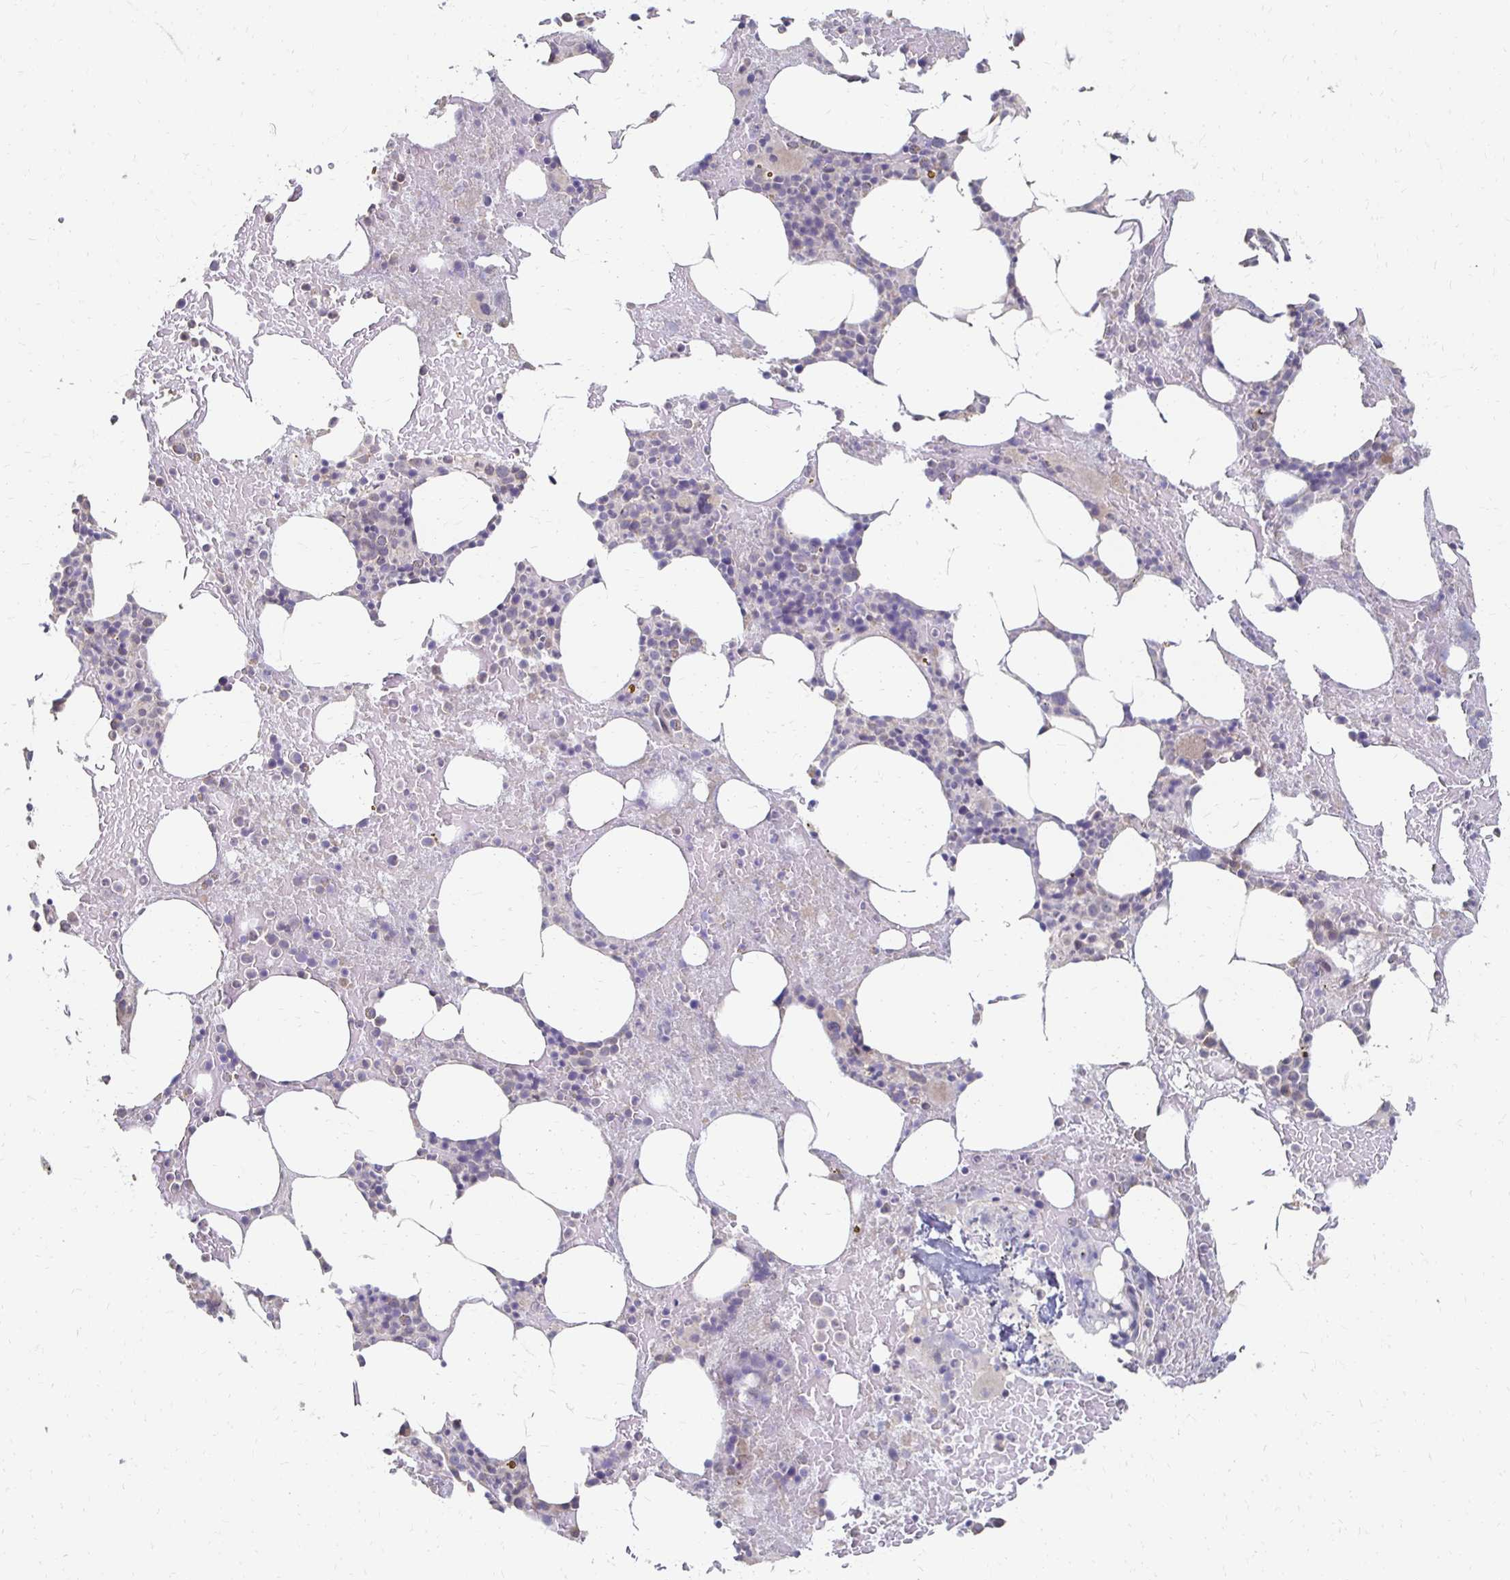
{"staining": {"intensity": "weak", "quantity": "<25%", "location": "cytoplasmic/membranous"}, "tissue": "bone marrow", "cell_type": "Hematopoietic cells", "image_type": "normal", "snomed": [{"axis": "morphology", "description": "Normal tissue, NOS"}, {"axis": "topography", "description": "Bone marrow"}], "caption": "A photomicrograph of human bone marrow is negative for staining in hematopoietic cells. Brightfield microscopy of IHC stained with DAB (3,3'-diaminobenzidine) (brown) and hematoxylin (blue), captured at high magnification.", "gene": "ZNF727", "patient": {"sex": "female", "age": 62}}